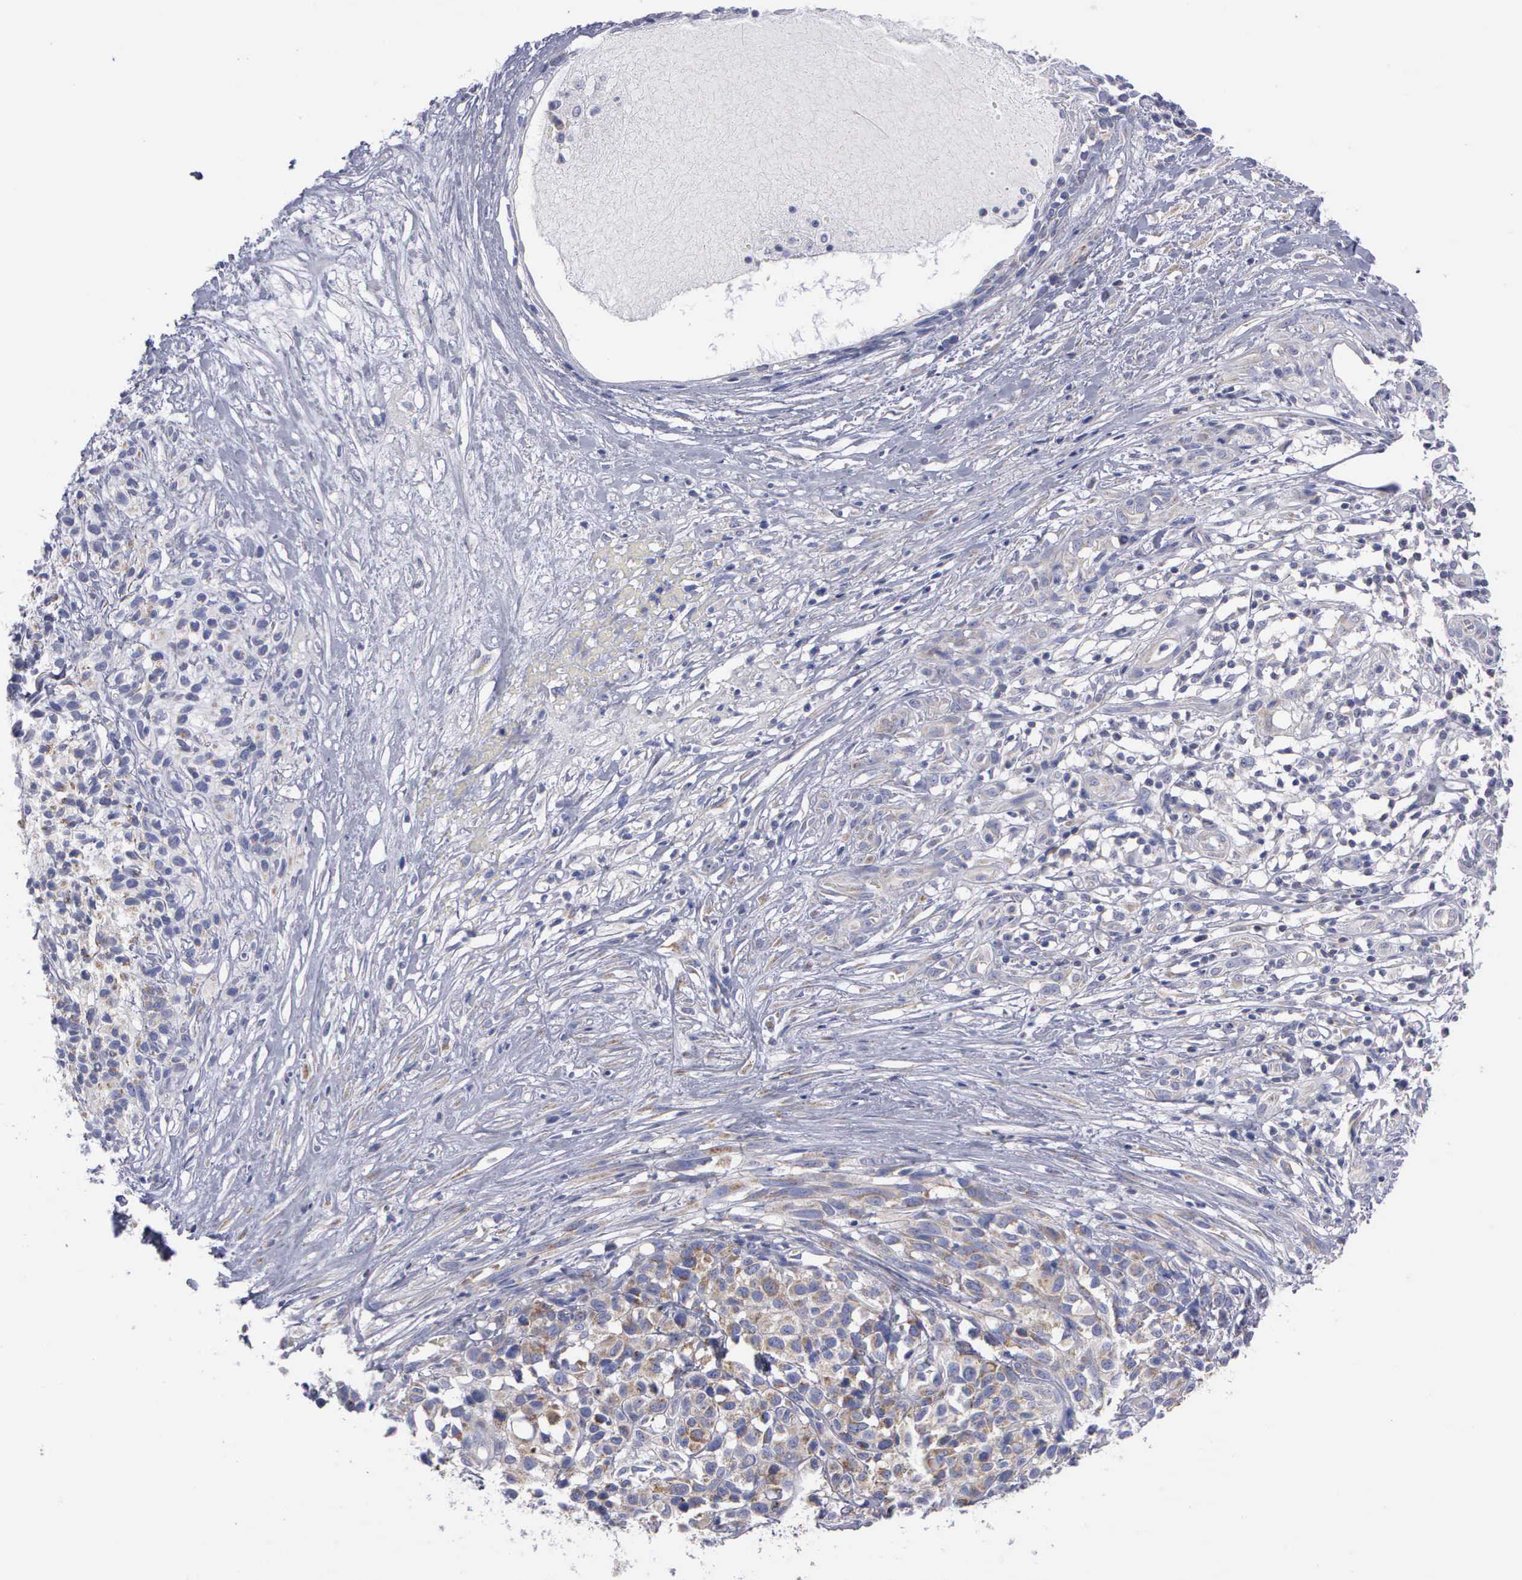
{"staining": {"intensity": "weak", "quantity": "<25%", "location": "cytoplasmic/membranous"}, "tissue": "melanoma", "cell_type": "Tumor cells", "image_type": "cancer", "snomed": [{"axis": "morphology", "description": "Malignant melanoma, NOS"}, {"axis": "topography", "description": "Skin"}], "caption": "A photomicrograph of human malignant melanoma is negative for staining in tumor cells.", "gene": "APOOL", "patient": {"sex": "female", "age": 85}}